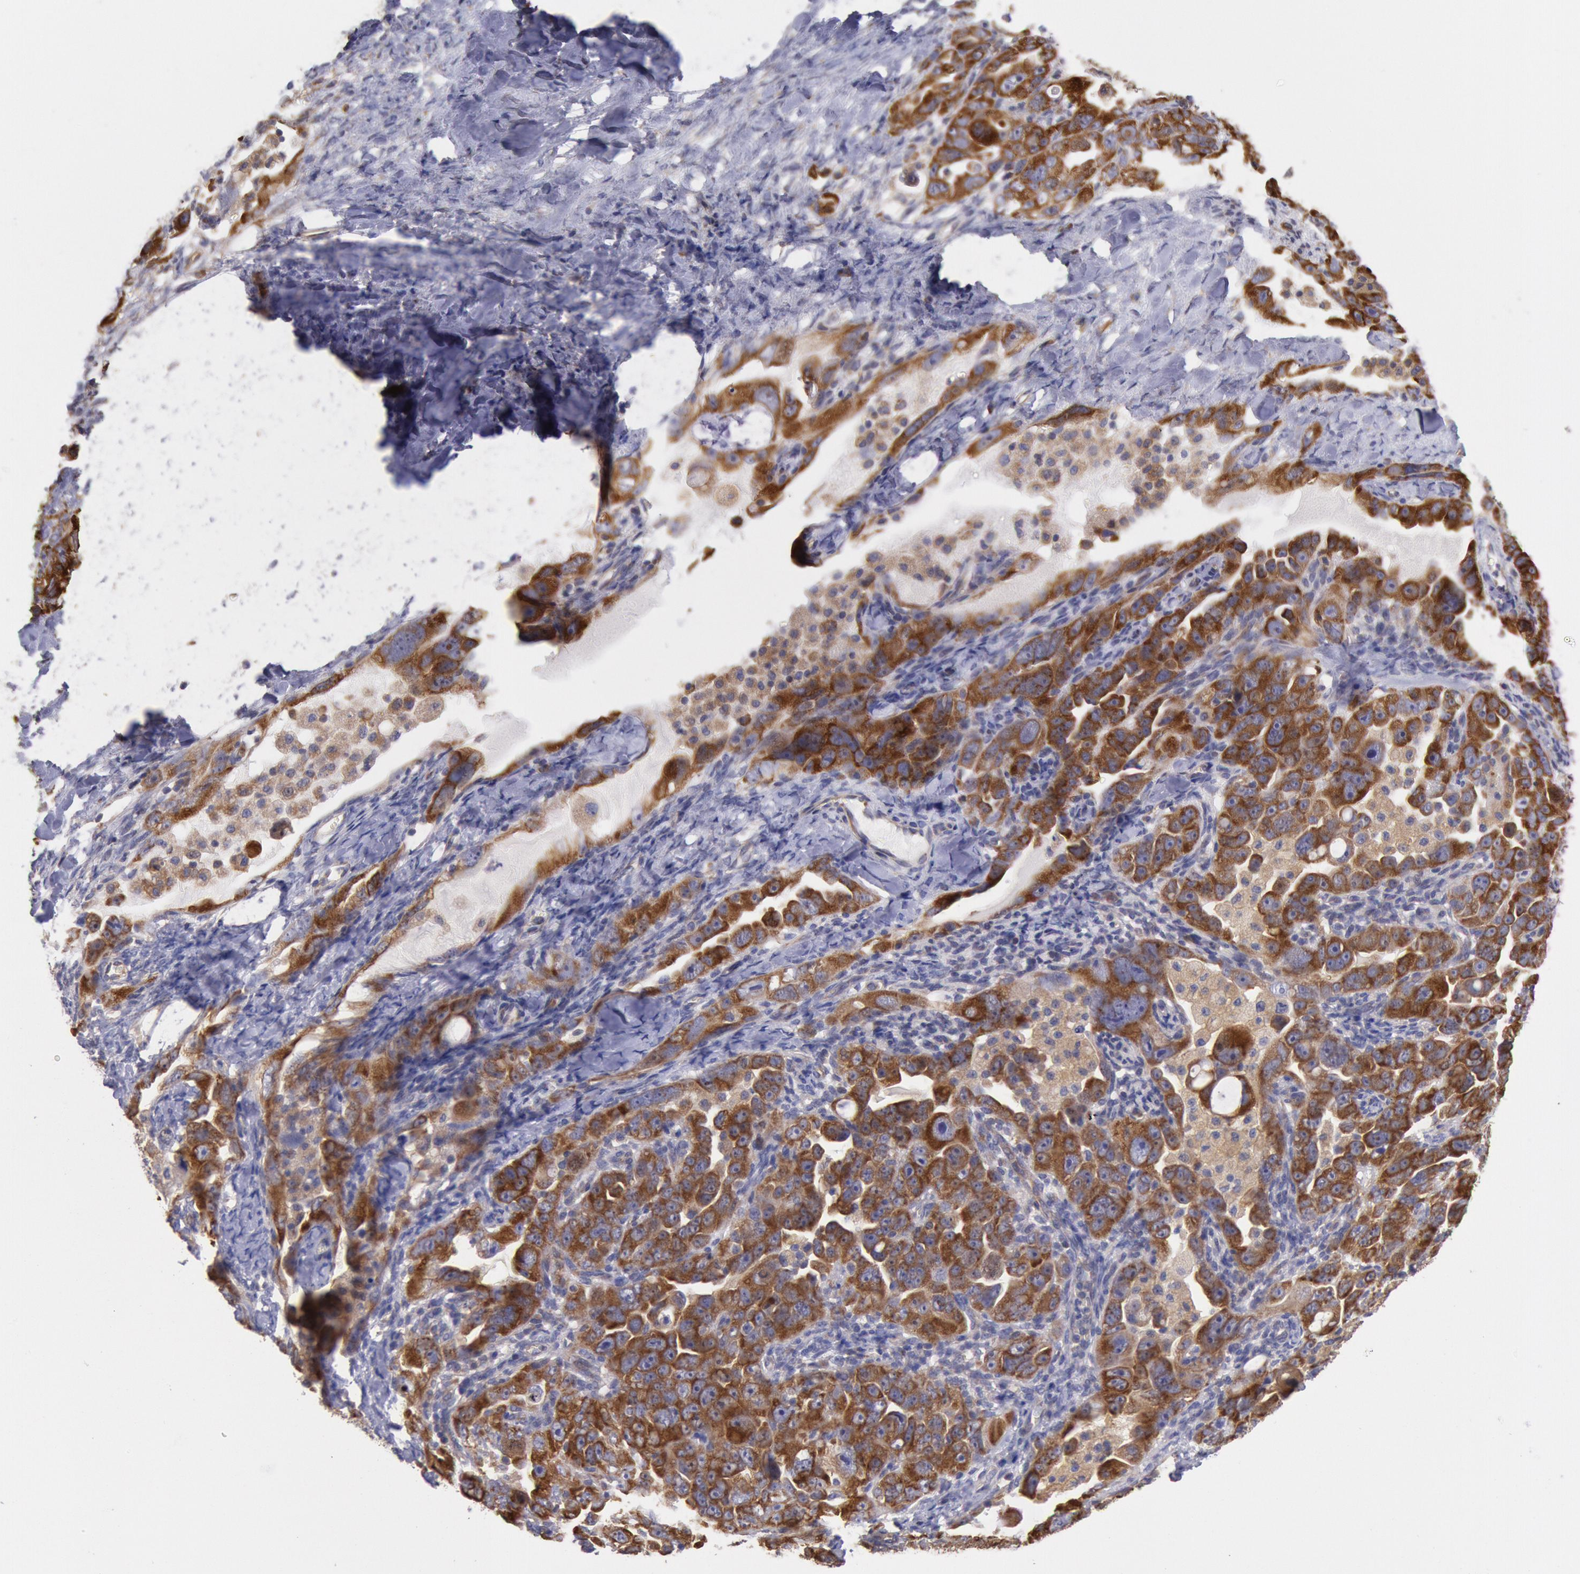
{"staining": {"intensity": "moderate", "quantity": ">75%", "location": "cytoplasmic/membranous"}, "tissue": "ovarian cancer", "cell_type": "Tumor cells", "image_type": "cancer", "snomed": [{"axis": "morphology", "description": "Cystadenocarcinoma, serous, NOS"}, {"axis": "topography", "description": "Ovary"}], "caption": "Immunohistochemical staining of ovarian cancer (serous cystadenocarcinoma) demonstrates medium levels of moderate cytoplasmic/membranous protein expression in approximately >75% of tumor cells. (Stains: DAB in brown, nuclei in blue, Microscopy: brightfield microscopy at high magnification).", "gene": "DRG1", "patient": {"sex": "female", "age": 66}}